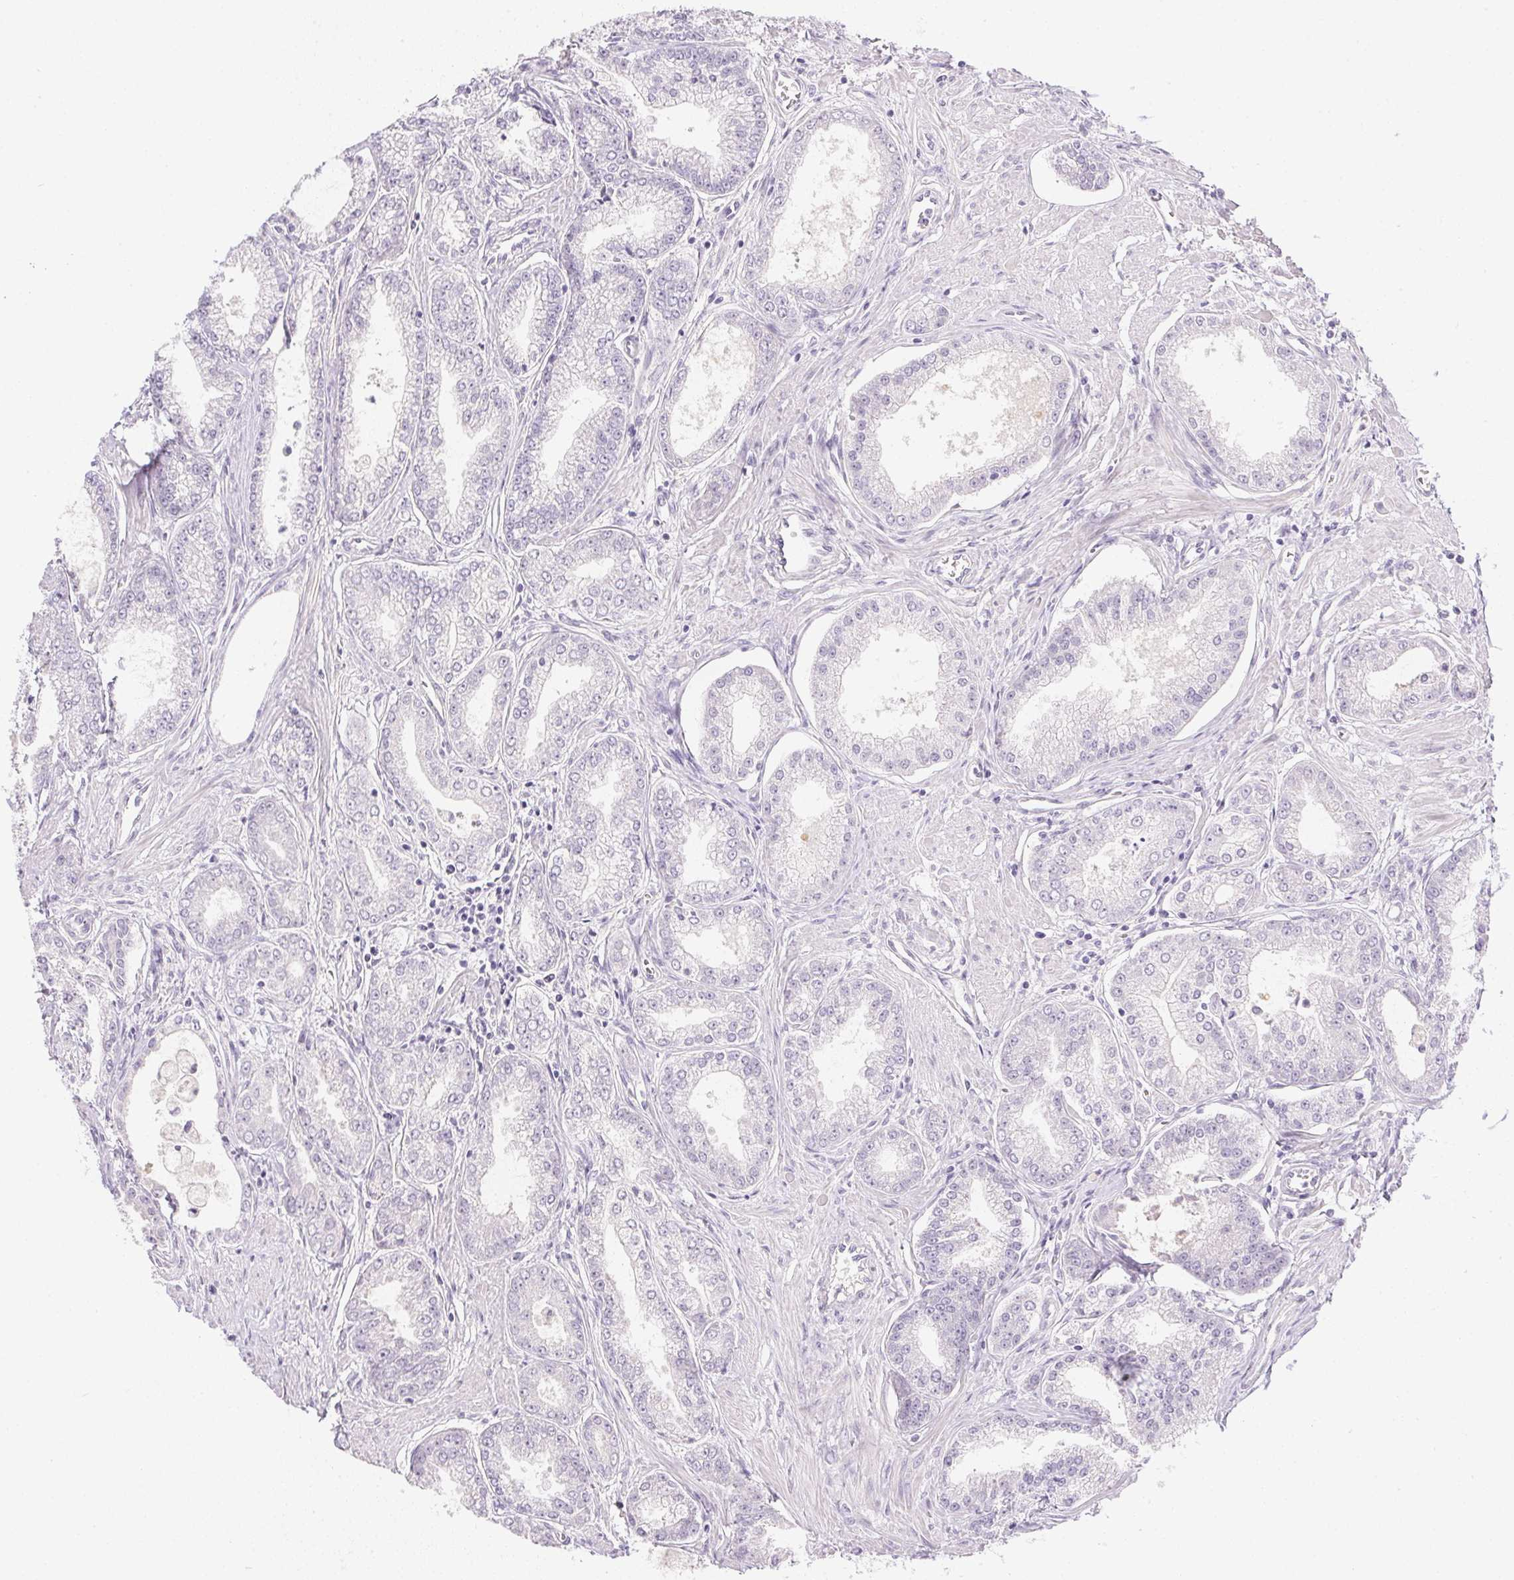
{"staining": {"intensity": "negative", "quantity": "none", "location": "none"}, "tissue": "prostate cancer", "cell_type": "Tumor cells", "image_type": "cancer", "snomed": [{"axis": "morphology", "description": "Adenocarcinoma, NOS"}, {"axis": "topography", "description": "Prostate"}], "caption": "Tumor cells are negative for protein expression in human prostate cancer (adenocarcinoma). Nuclei are stained in blue.", "gene": "GSDMC", "patient": {"sex": "male", "age": 71}}